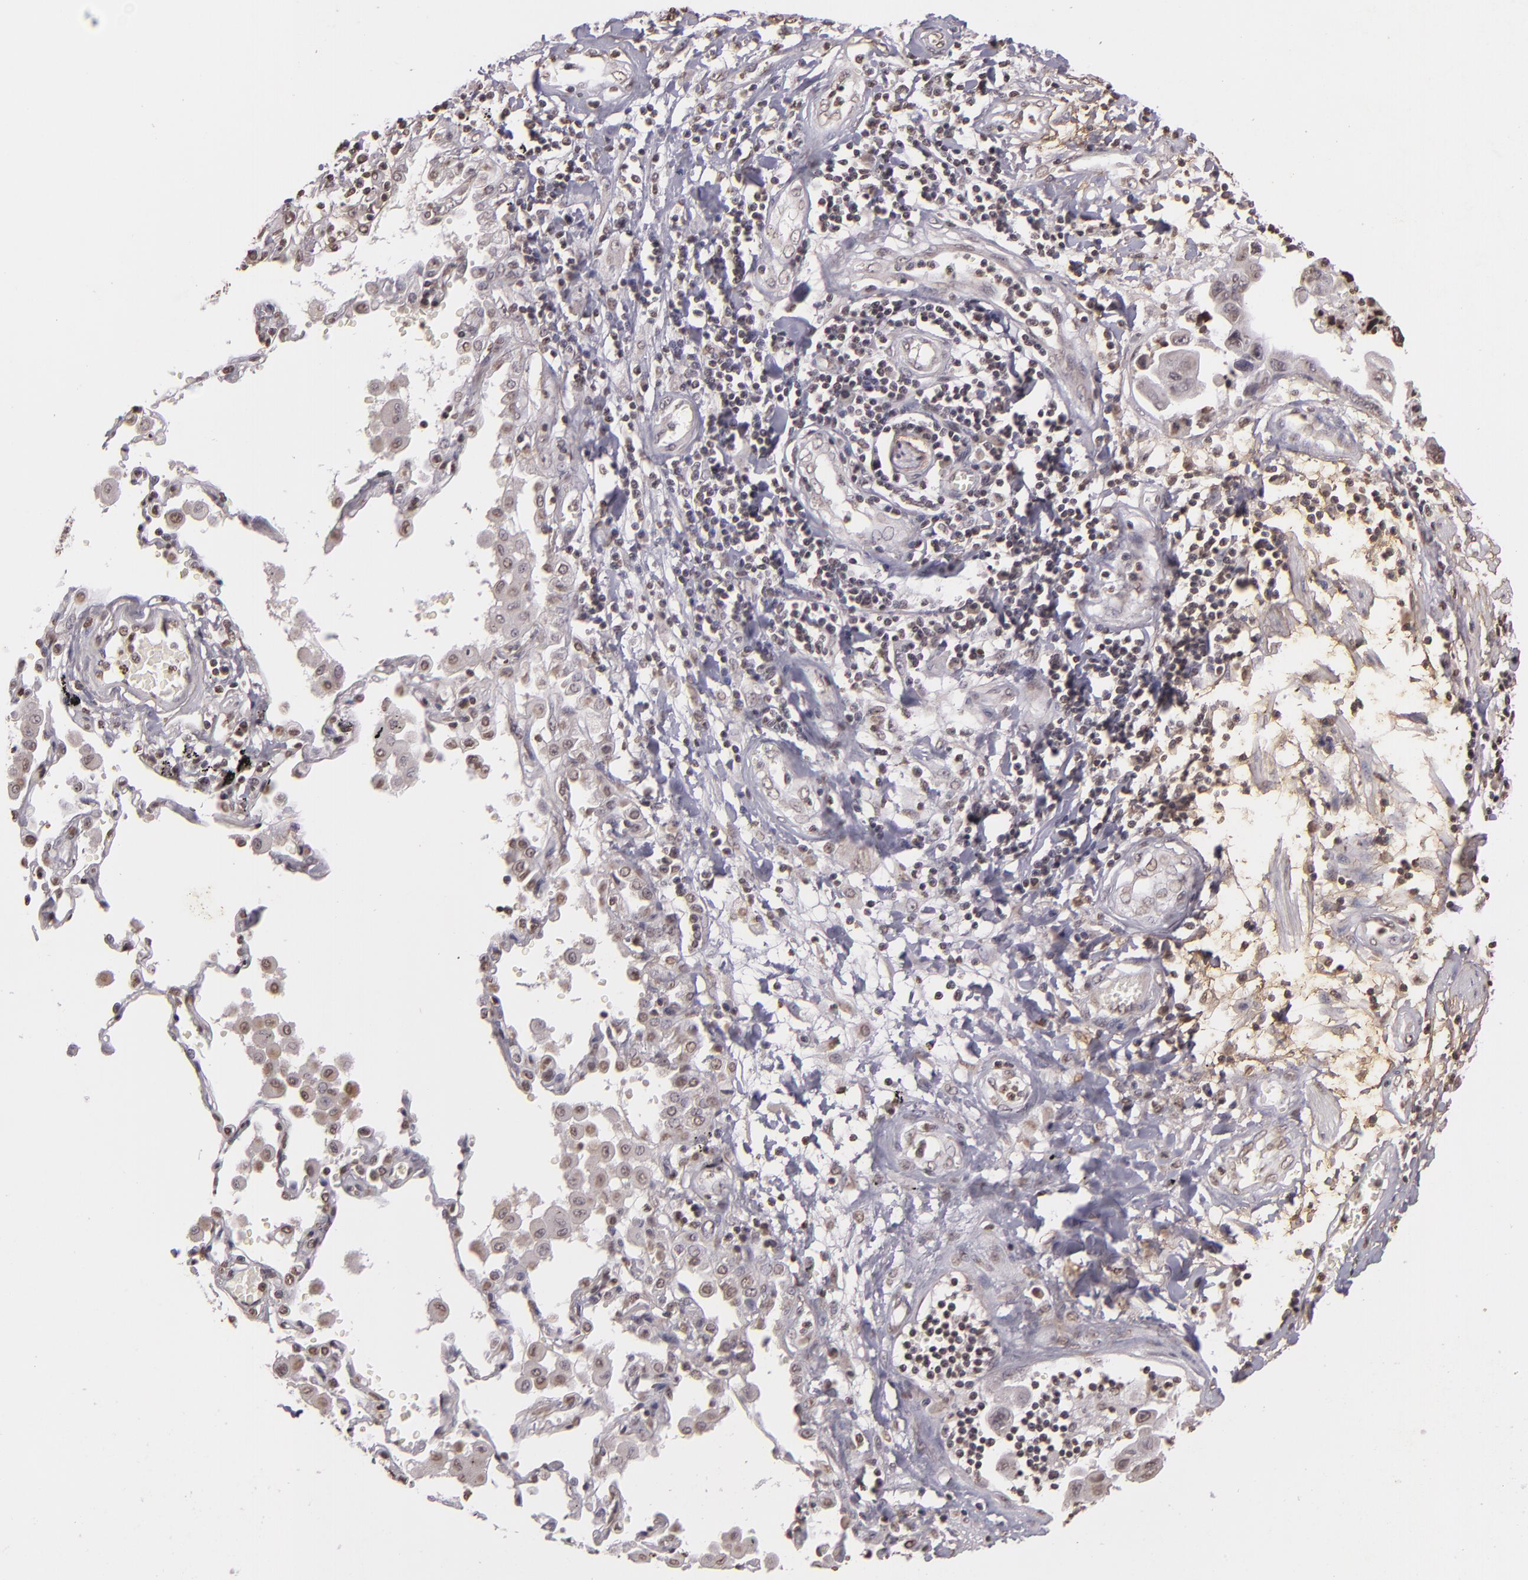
{"staining": {"intensity": "negative", "quantity": "none", "location": "none"}, "tissue": "lung cancer", "cell_type": "Tumor cells", "image_type": "cancer", "snomed": [{"axis": "morphology", "description": "Adenocarcinoma, NOS"}, {"axis": "topography", "description": "Lung"}], "caption": "Immunohistochemistry (IHC) histopathology image of neoplastic tissue: human lung cancer (adenocarcinoma) stained with DAB (3,3'-diaminobenzidine) shows no significant protein positivity in tumor cells.", "gene": "THRB", "patient": {"sex": "male", "age": 64}}